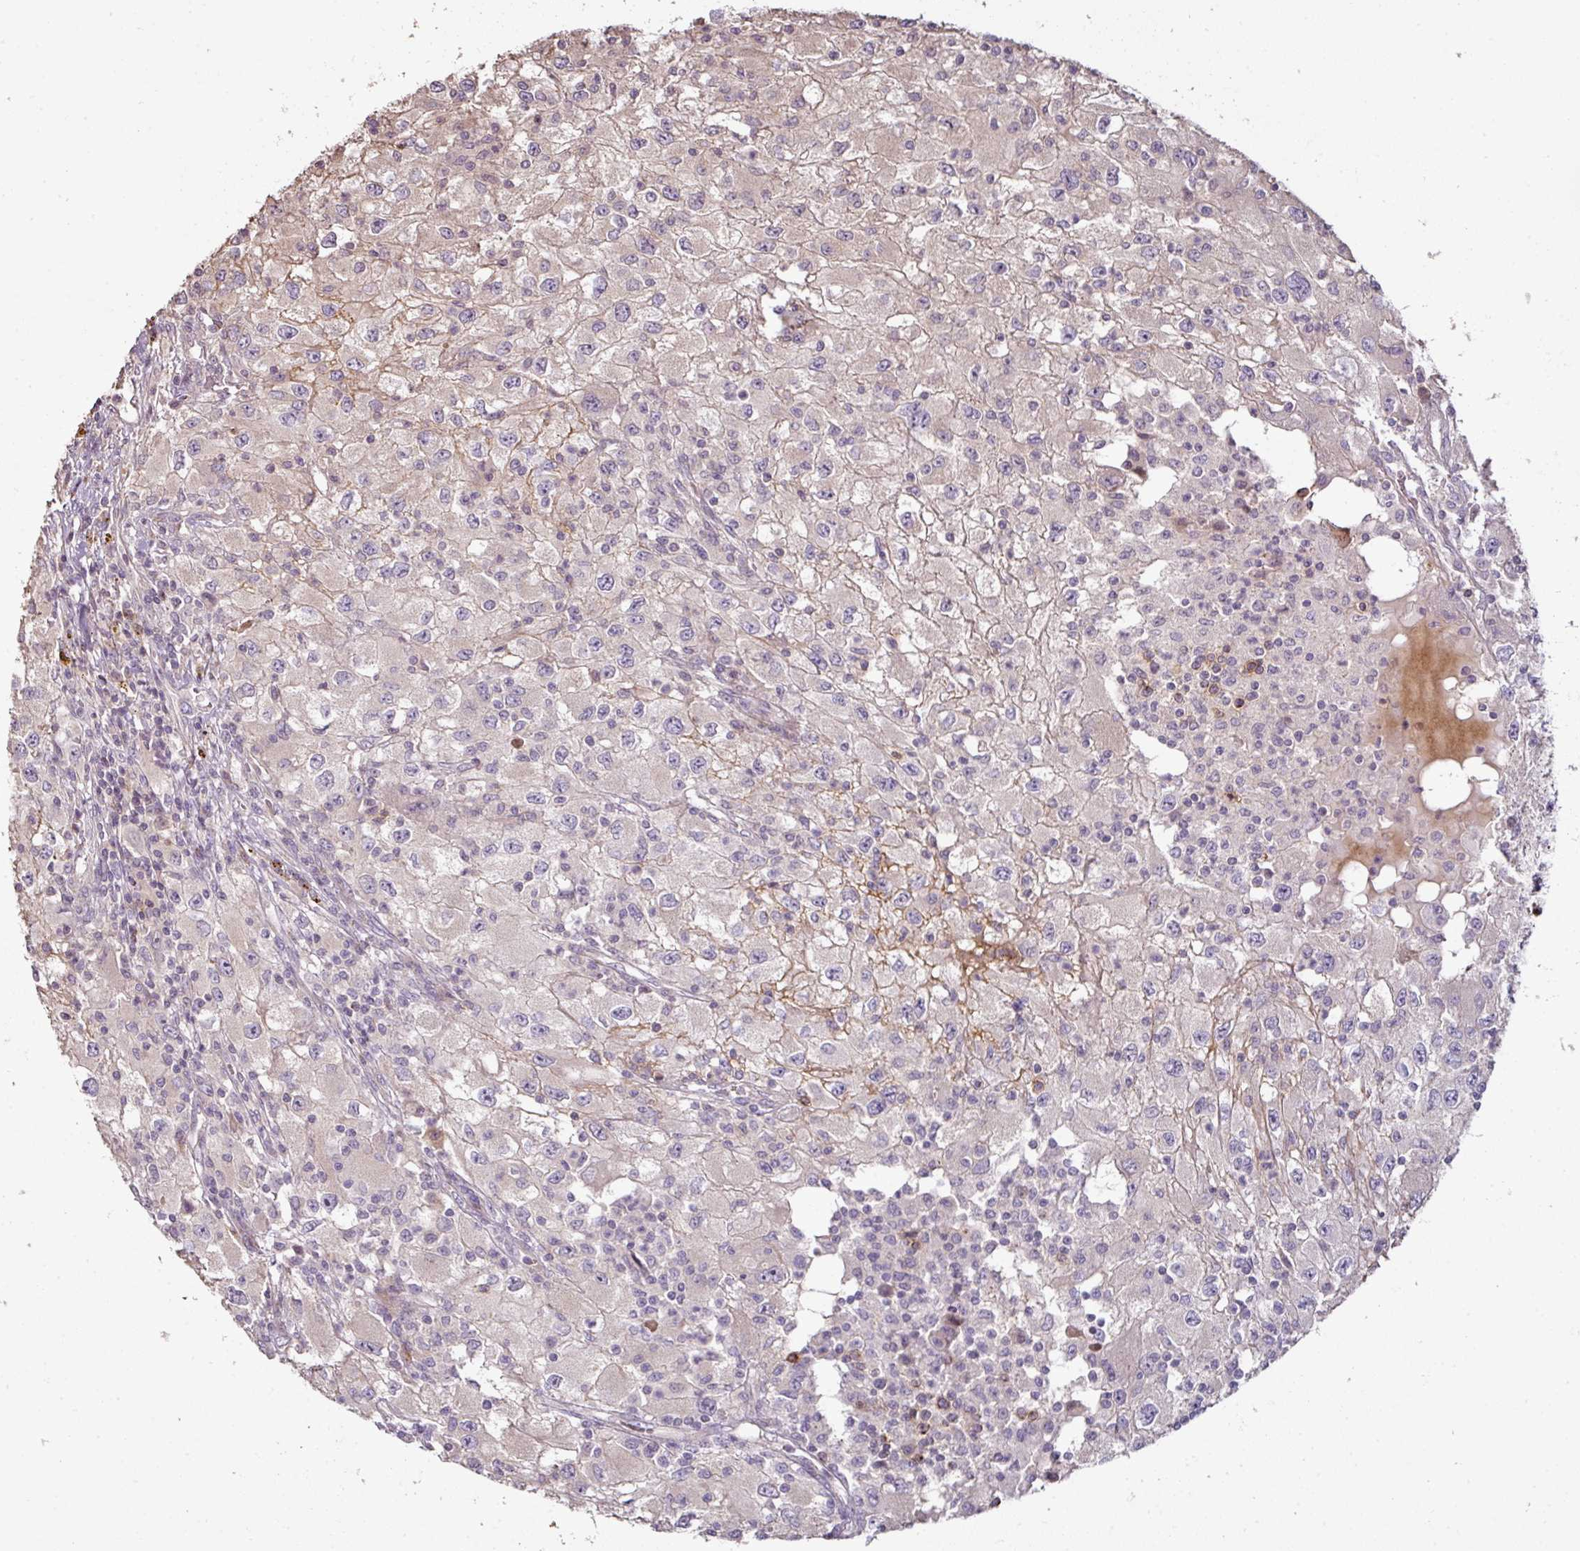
{"staining": {"intensity": "negative", "quantity": "none", "location": "none"}, "tissue": "renal cancer", "cell_type": "Tumor cells", "image_type": "cancer", "snomed": [{"axis": "morphology", "description": "Adenocarcinoma, NOS"}, {"axis": "topography", "description": "Kidney"}], "caption": "IHC photomicrograph of neoplastic tissue: adenocarcinoma (renal) stained with DAB demonstrates no significant protein expression in tumor cells.", "gene": "CXCR5", "patient": {"sex": "female", "age": 67}}